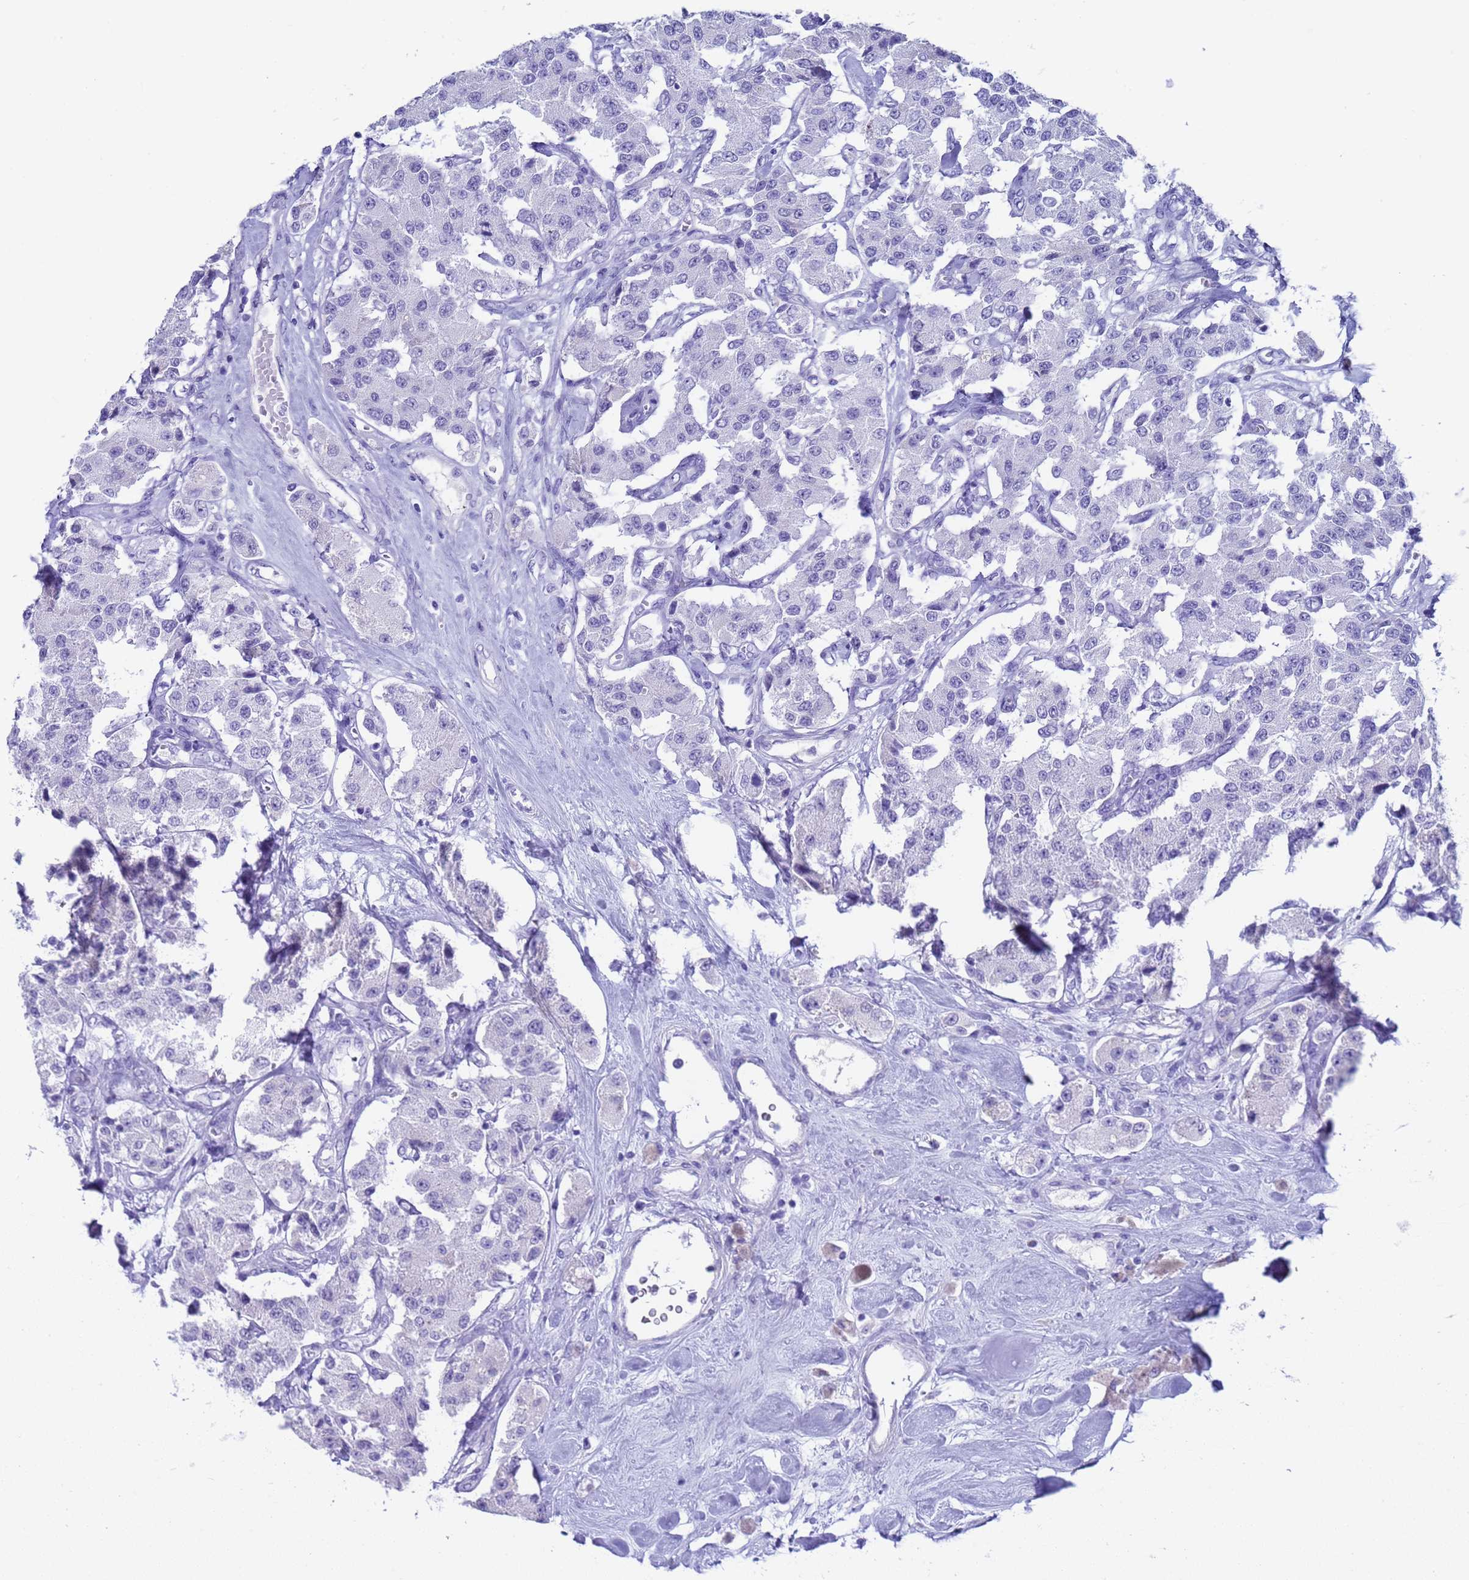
{"staining": {"intensity": "negative", "quantity": "none", "location": "none"}, "tissue": "carcinoid", "cell_type": "Tumor cells", "image_type": "cancer", "snomed": [{"axis": "morphology", "description": "Carcinoid, malignant, NOS"}, {"axis": "topography", "description": "Pancreas"}], "caption": "A high-resolution micrograph shows immunohistochemistry staining of carcinoid (malignant), which exhibits no significant expression in tumor cells.", "gene": "CKM", "patient": {"sex": "male", "age": 41}}